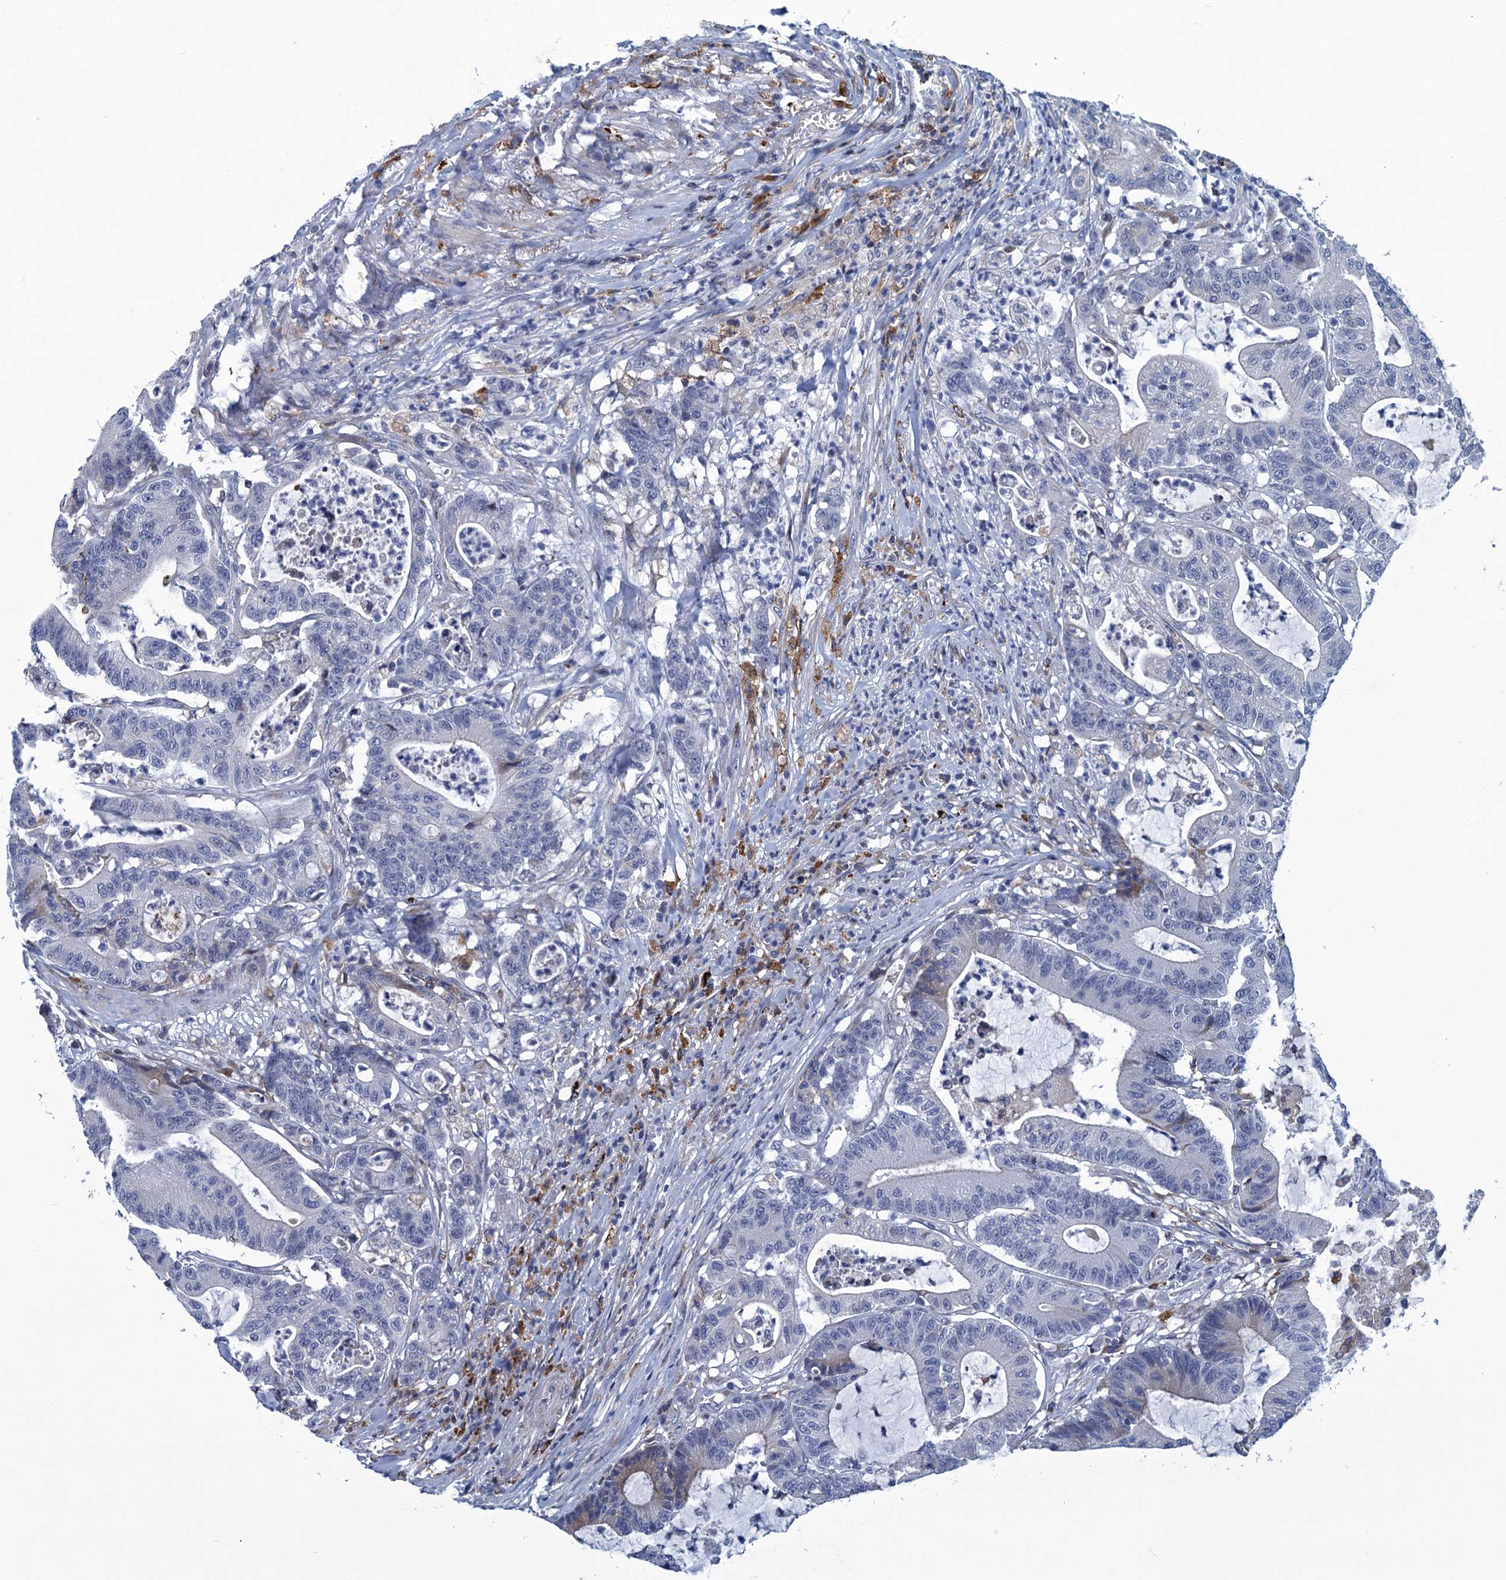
{"staining": {"intensity": "negative", "quantity": "none", "location": "none"}, "tissue": "colorectal cancer", "cell_type": "Tumor cells", "image_type": "cancer", "snomed": [{"axis": "morphology", "description": "Adenocarcinoma, NOS"}, {"axis": "topography", "description": "Colon"}], "caption": "High magnification brightfield microscopy of colorectal adenocarcinoma stained with DAB (3,3'-diaminobenzidine) (brown) and counterstained with hematoxylin (blue): tumor cells show no significant positivity.", "gene": "DNHD1", "patient": {"sex": "female", "age": 84}}